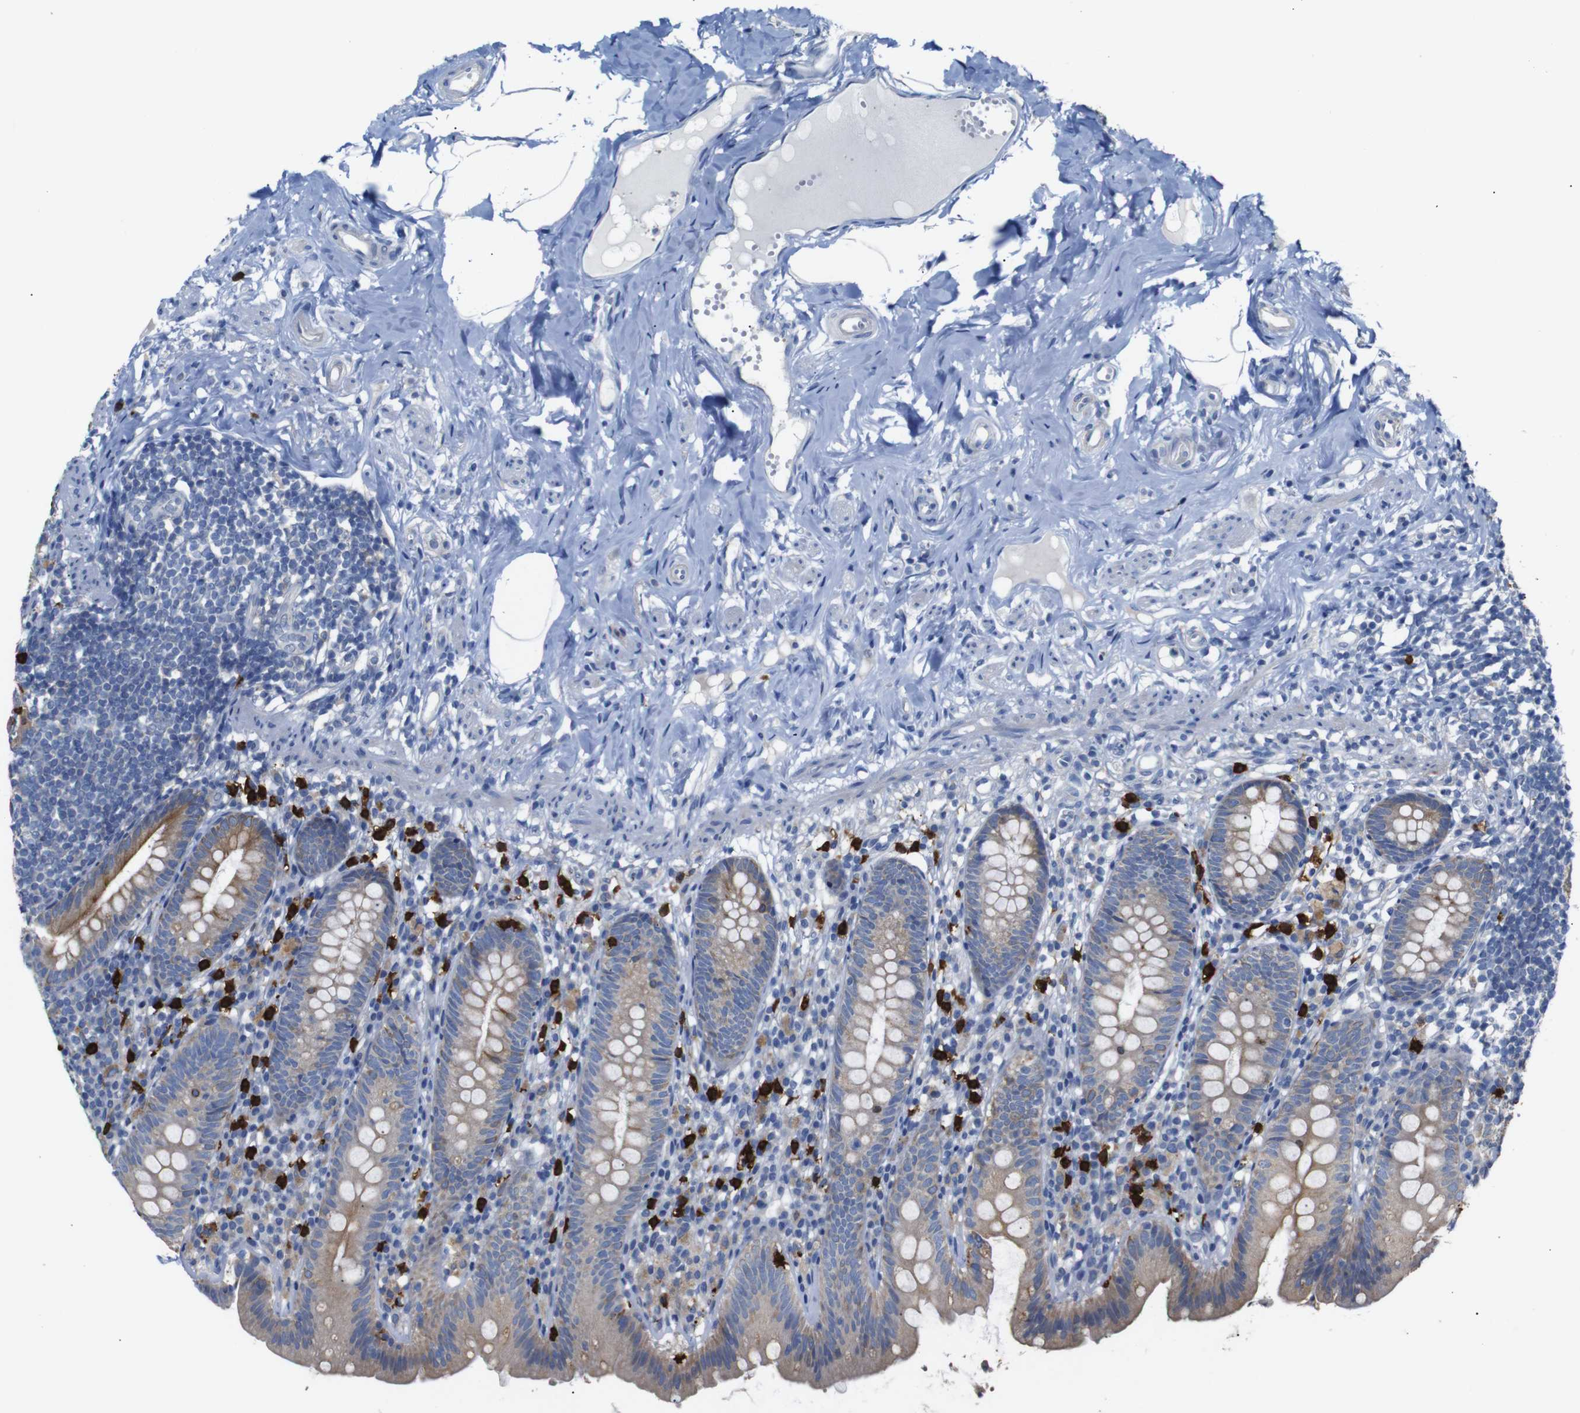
{"staining": {"intensity": "moderate", "quantity": ">75%", "location": "cytoplasmic/membranous"}, "tissue": "appendix", "cell_type": "Glandular cells", "image_type": "normal", "snomed": [{"axis": "morphology", "description": "Normal tissue, NOS"}, {"axis": "topography", "description": "Appendix"}], "caption": "Immunohistochemical staining of normal appendix displays >75% levels of moderate cytoplasmic/membranous protein staining in approximately >75% of glandular cells.", "gene": "ALOX15", "patient": {"sex": "male", "age": 52}}